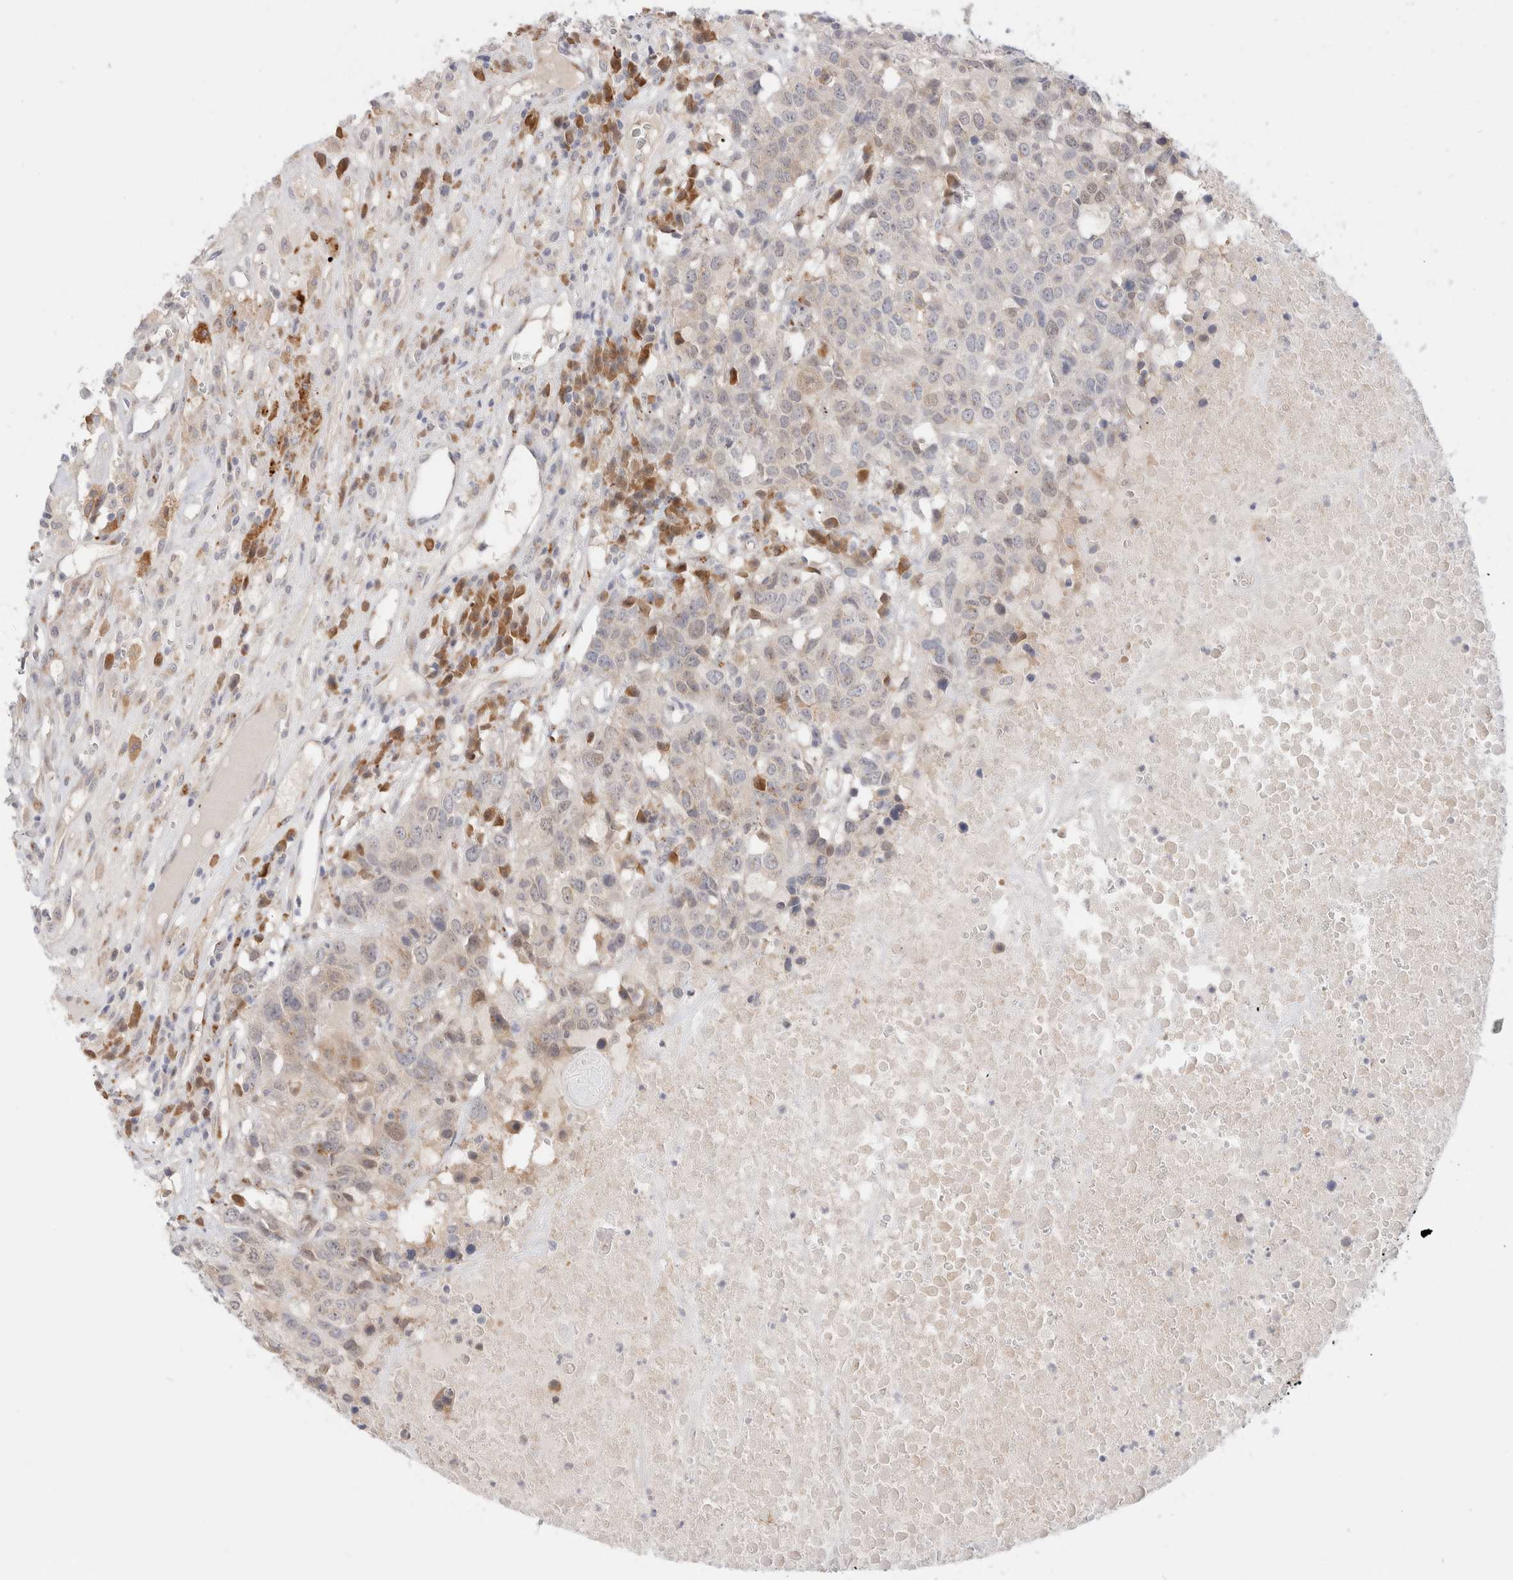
{"staining": {"intensity": "moderate", "quantity": "25%-75%", "location": "cytoplasmic/membranous"}, "tissue": "head and neck cancer", "cell_type": "Tumor cells", "image_type": "cancer", "snomed": [{"axis": "morphology", "description": "Squamous cell carcinoma, NOS"}, {"axis": "topography", "description": "Head-Neck"}], "caption": "Immunohistochemical staining of human squamous cell carcinoma (head and neck) reveals moderate cytoplasmic/membranous protein positivity in about 25%-75% of tumor cells.", "gene": "EFCAB13", "patient": {"sex": "male", "age": 66}}